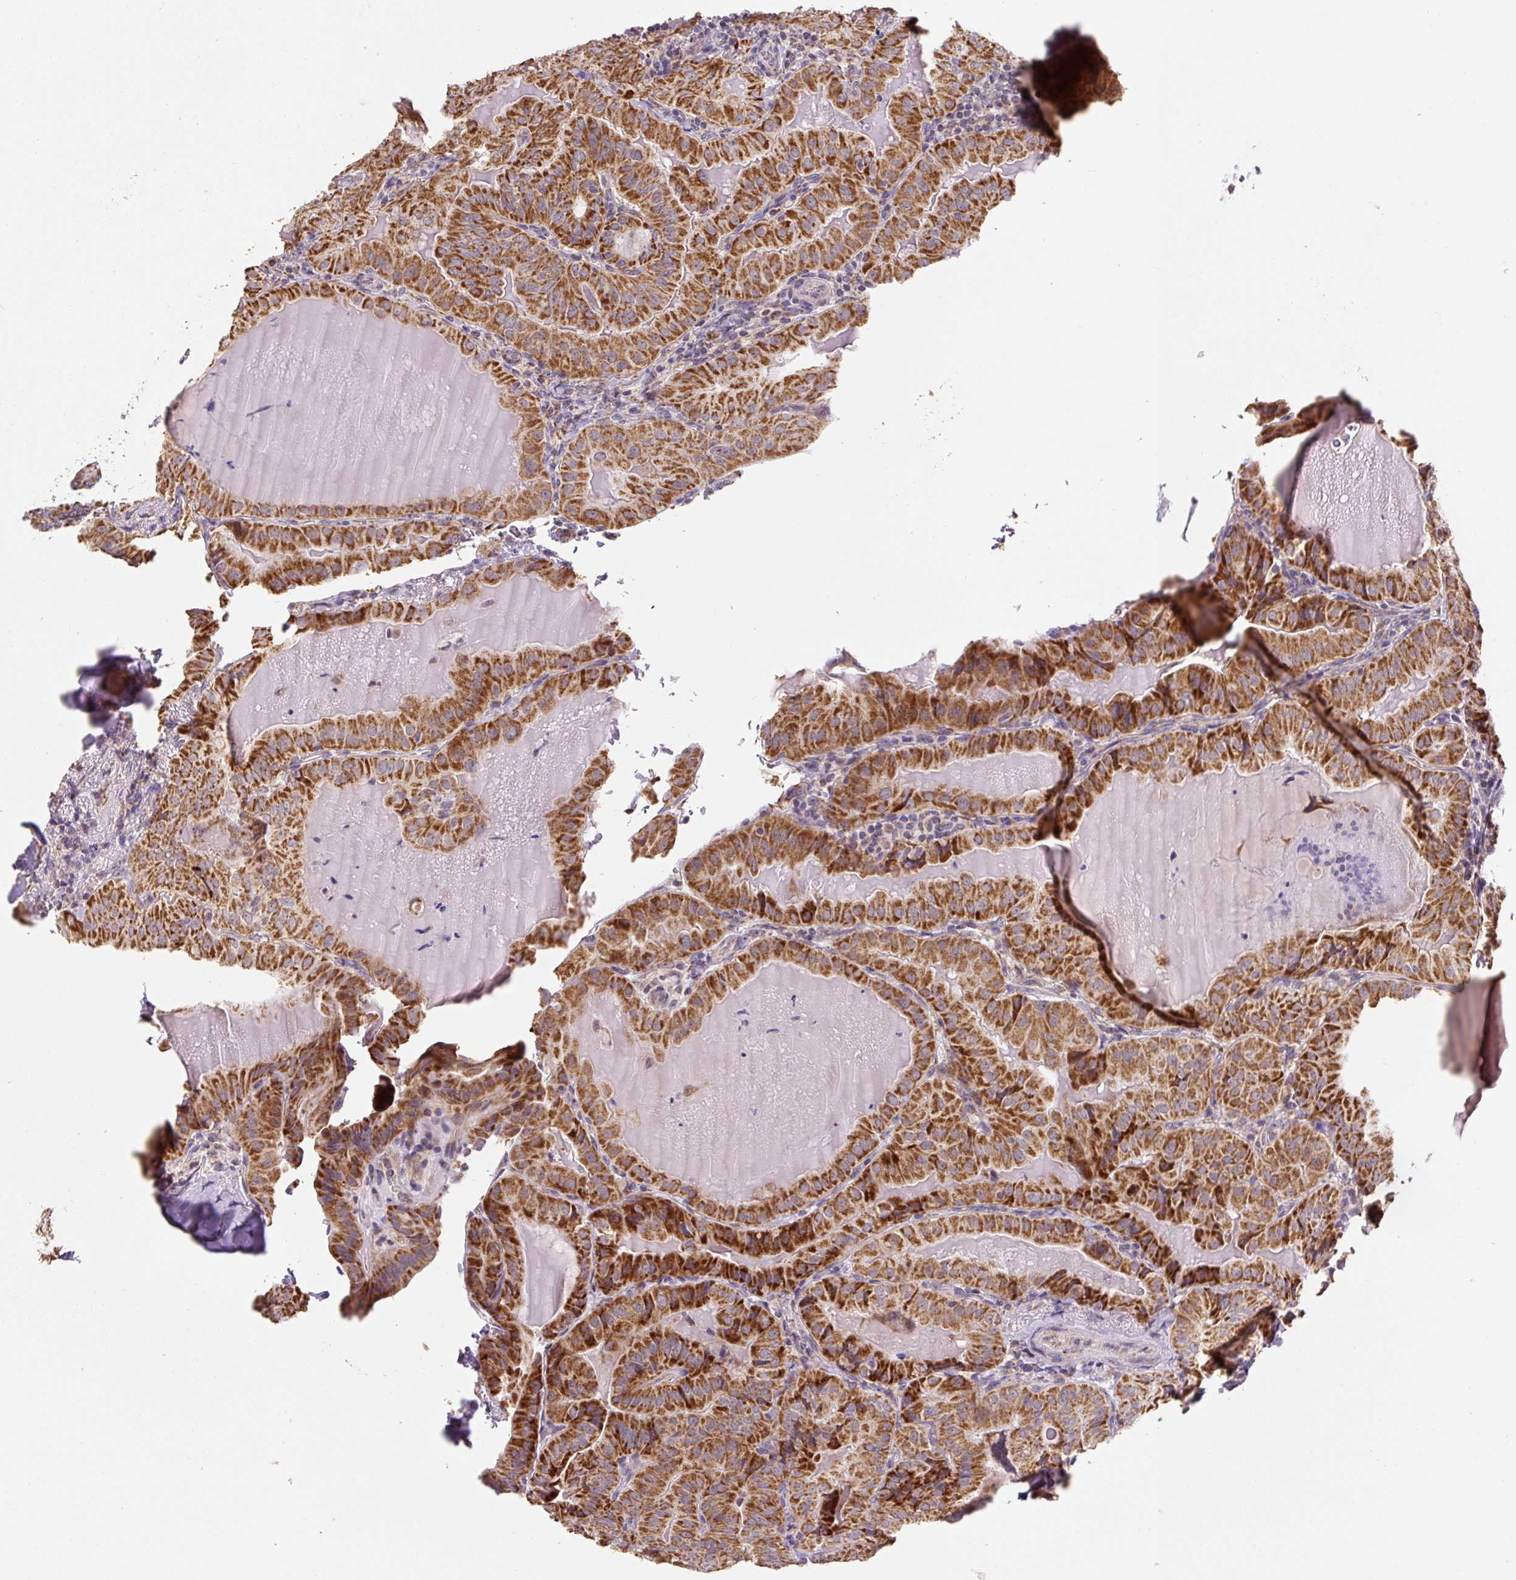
{"staining": {"intensity": "strong", "quantity": ">75%", "location": "cytoplasmic/membranous"}, "tissue": "thyroid cancer", "cell_type": "Tumor cells", "image_type": "cancer", "snomed": [{"axis": "morphology", "description": "Papillary adenocarcinoma, NOS"}, {"axis": "topography", "description": "Thyroid gland"}], "caption": "Brown immunohistochemical staining in human papillary adenocarcinoma (thyroid) reveals strong cytoplasmic/membranous expression in about >75% of tumor cells. The staining was performed using DAB, with brown indicating positive protein expression. Nuclei are stained blue with hematoxylin.", "gene": "MFSD9", "patient": {"sex": "female", "age": 68}}